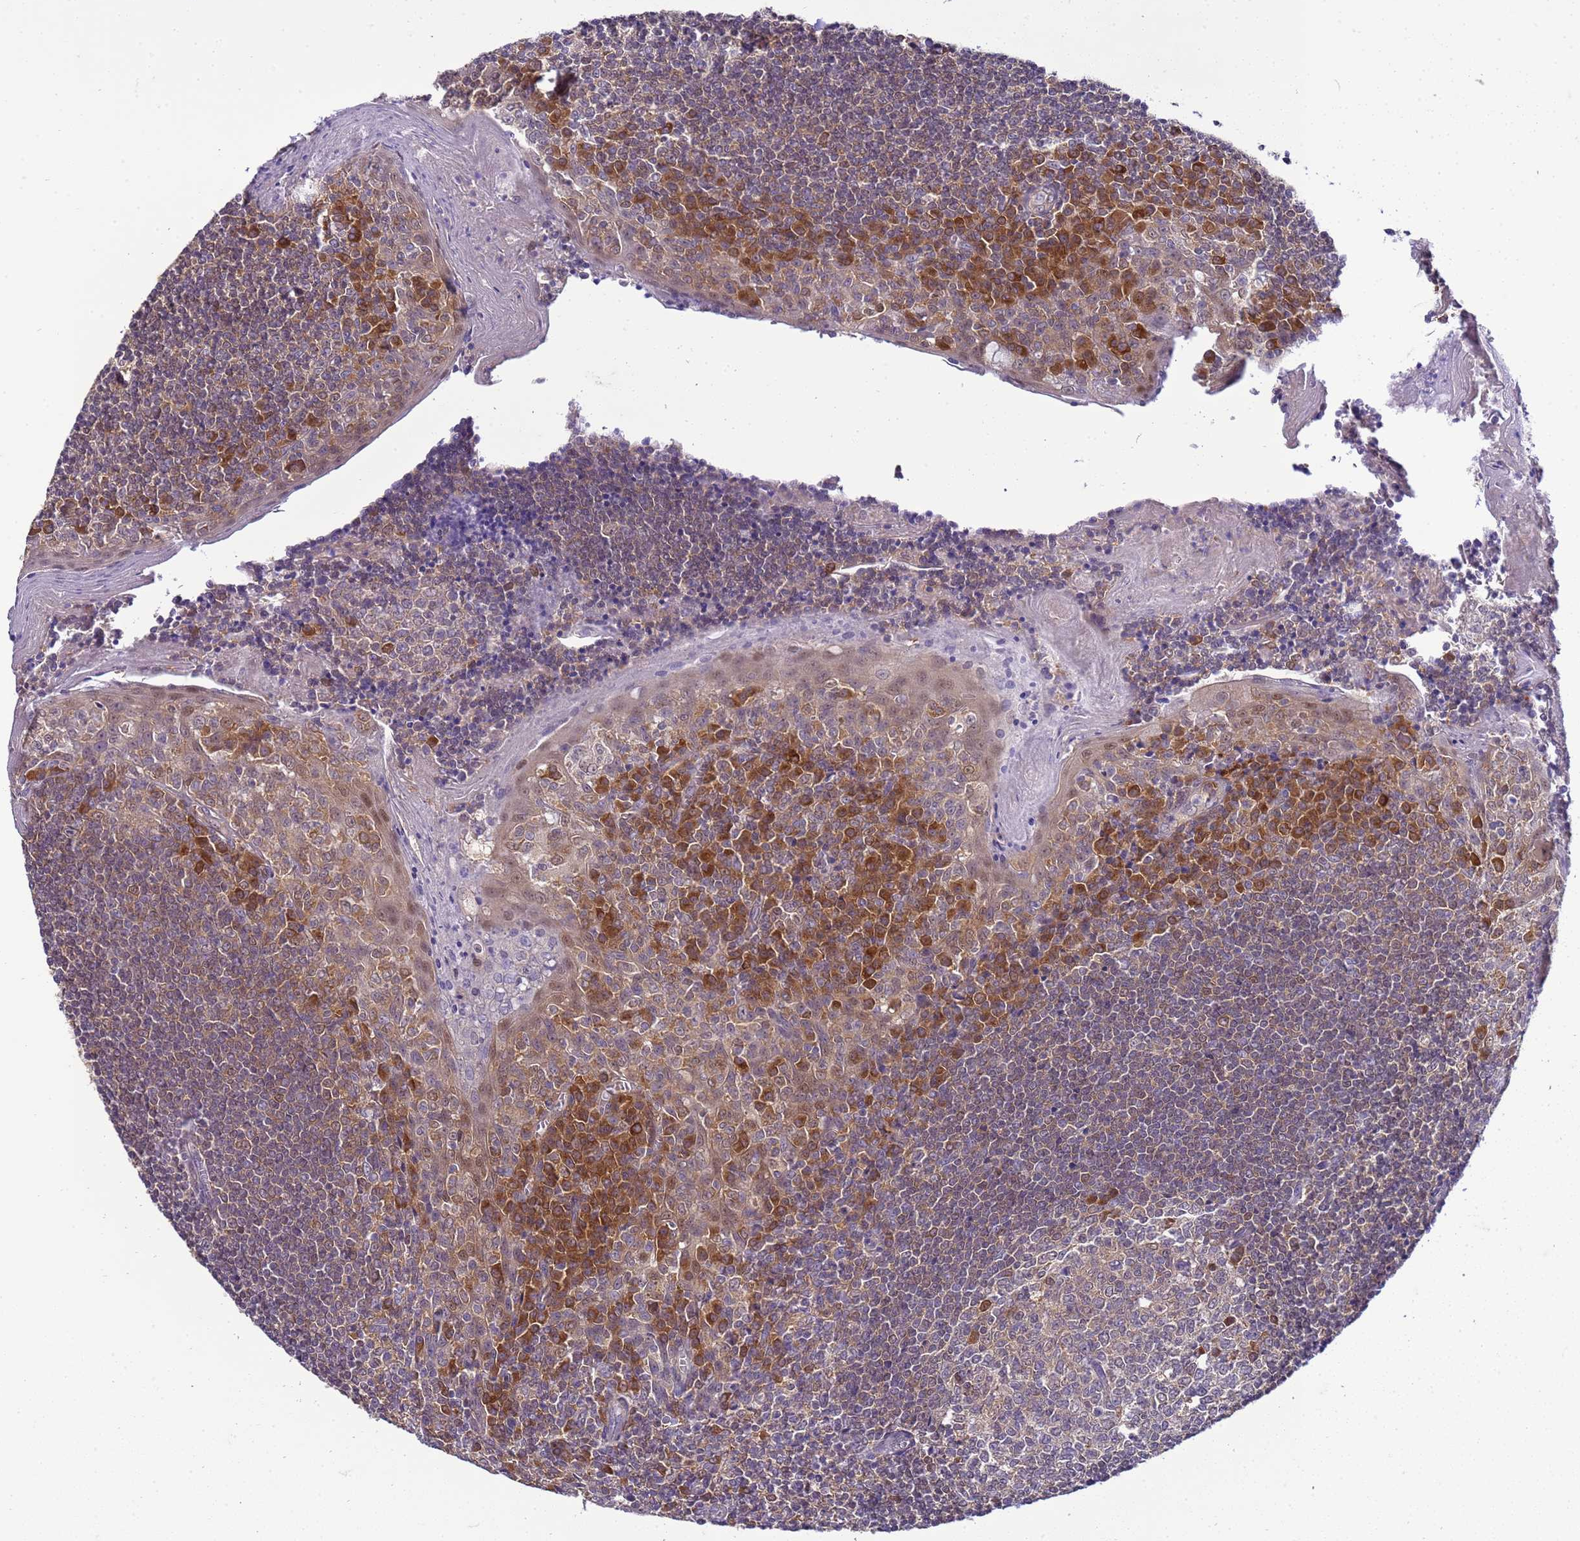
{"staining": {"intensity": "strong", "quantity": "<25%", "location": "cytoplasmic/membranous"}, "tissue": "tonsil", "cell_type": "Germinal center cells", "image_type": "normal", "snomed": [{"axis": "morphology", "description": "Normal tissue, NOS"}, {"axis": "topography", "description": "Tonsil"}], "caption": "Protein expression analysis of unremarkable human tonsil reveals strong cytoplasmic/membranous positivity in about <25% of germinal center cells. (Stains: DAB in brown, nuclei in blue, Microscopy: brightfield microscopy at high magnification).", "gene": "DDI2", "patient": {"sex": "male", "age": 27}}